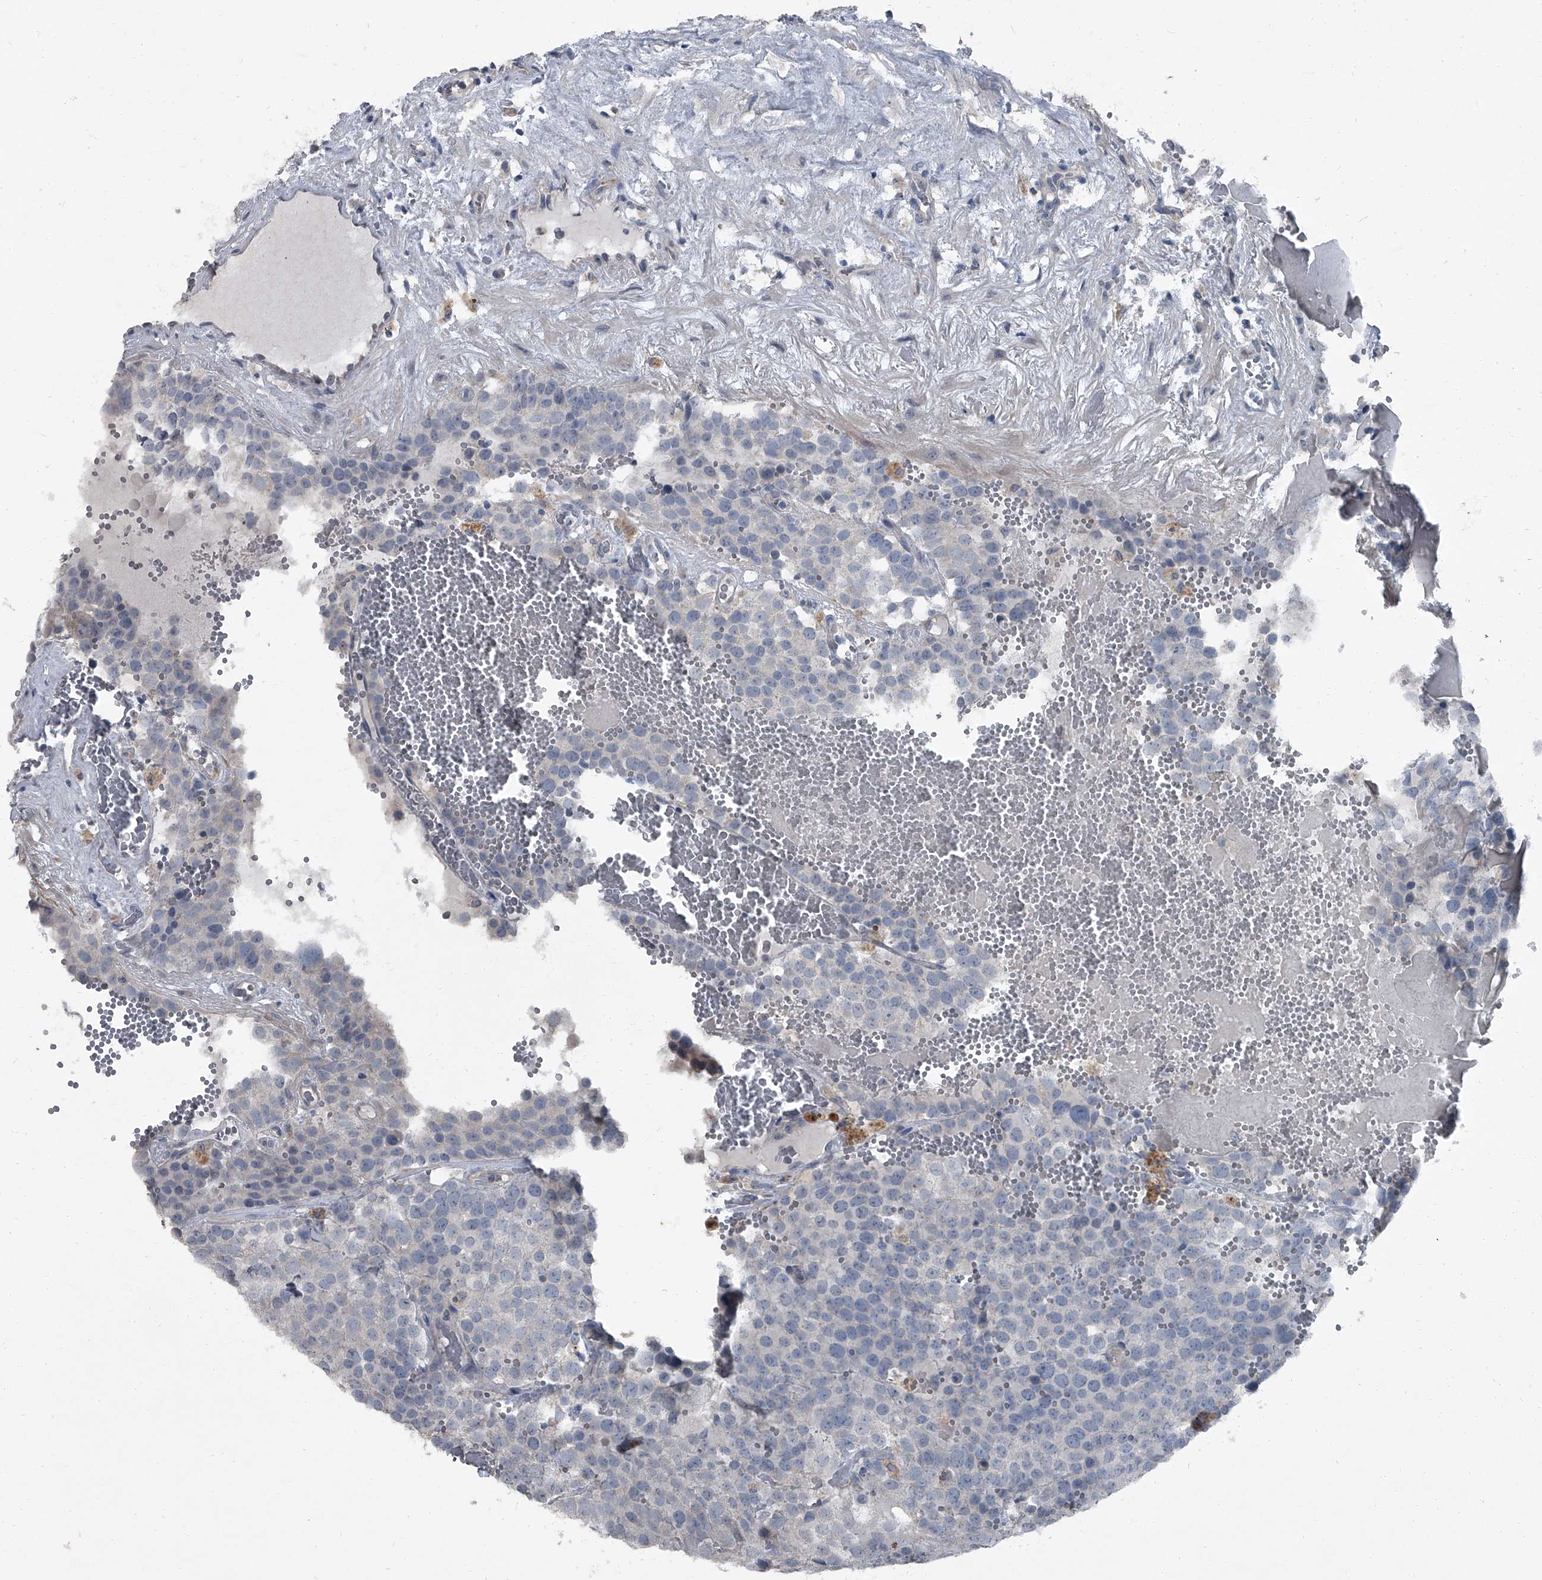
{"staining": {"intensity": "negative", "quantity": "none", "location": "none"}, "tissue": "testis cancer", "cell_type": "Tumor cells", "image_type": "cancer", "snomed": [{"axis": "morphology", "description": "Seminoma, NOS"}, {"axis": "topography", "description": "Testis"}], "caption": "The immunohistochemistry image has no significant expression in tumor cells of testis seminoma tissue.", "gene": "HEPHL1", "patient": {"sex": "male", "age": 71}}